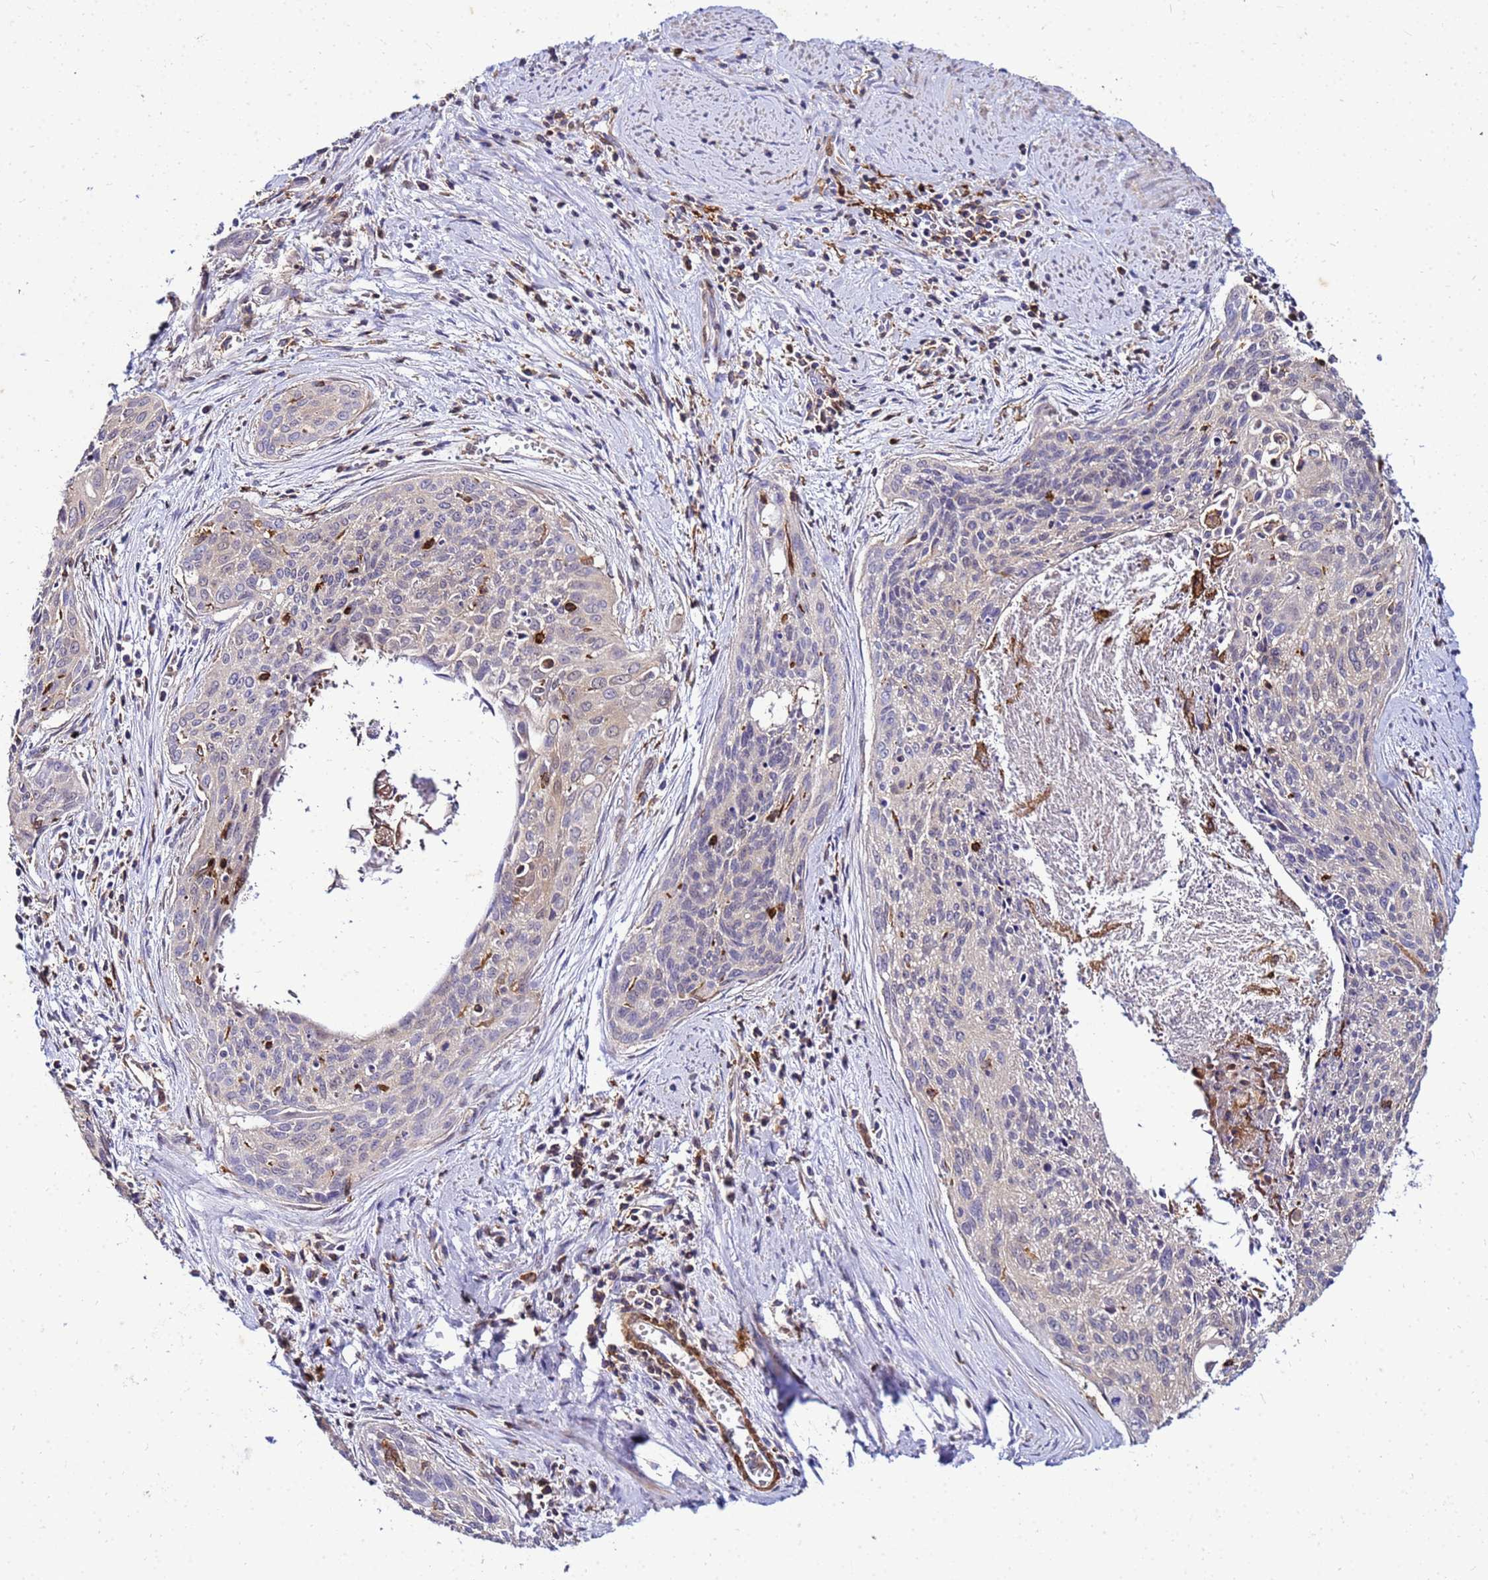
{"staining": {"intensity": "weak", "quantity": "25%-75%", "location": "cytoplasmic/membranous"}, "tissue": "cervical cancer", "cell_type": "Tumor cells", "image_type": "cancer", "snomed": [{"axis": "morphology", "description": "Squamous cell carcinoma, NOS"}, {"axis": "topography", "description": "Cervix"}], "caption": "Immunohistochemistry of cervical cancer displays low levels of weak cytoplasmic/membranous positivity in approximately 25%-75% of tumor cells.", "gene": "DBNDD2", "patient": {"sex": "female", "age": 55}}